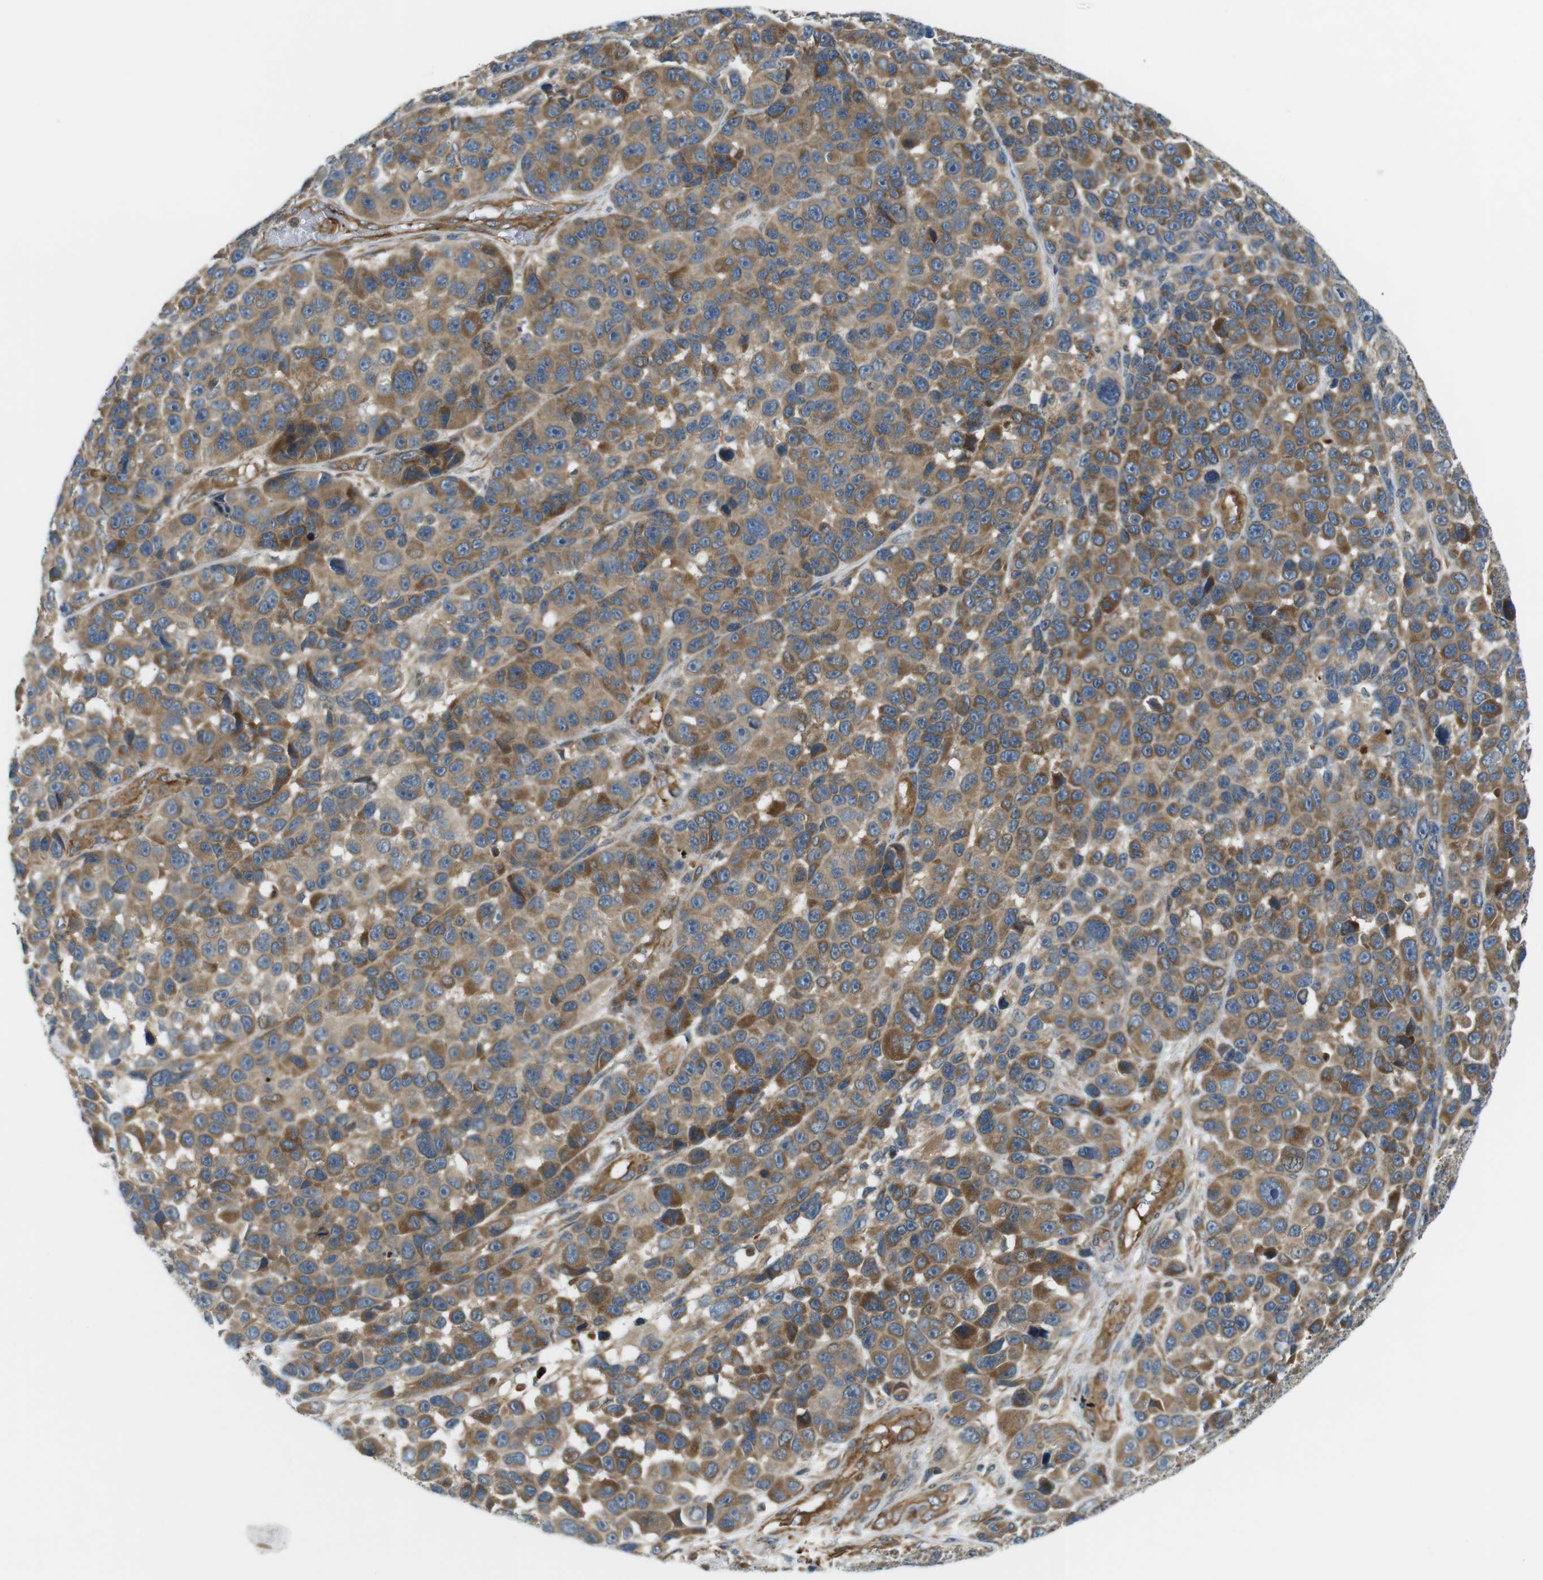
{"staining": {"intensity": "moderate", "quantity": ">75%", "location": "cytoplasmic/membranous"}, "tissue": "melanoma", "cell_type": "Tumor cells", "image_type": "cancer", "snomed": [{"axis": "morphology", "description": "Malignant melanoma, NOS"}, {"axis": "topography", "description": "Skin"}], "caption": "This micrograph exhibits immunohistochemistry (IHC) staining of human melanoma, with medium moderate cytoplasmic/membranous expression in approximately >75% of tumor cells.", "gene": "TSC1", "patient": {"sex": "male", "age": 53}}